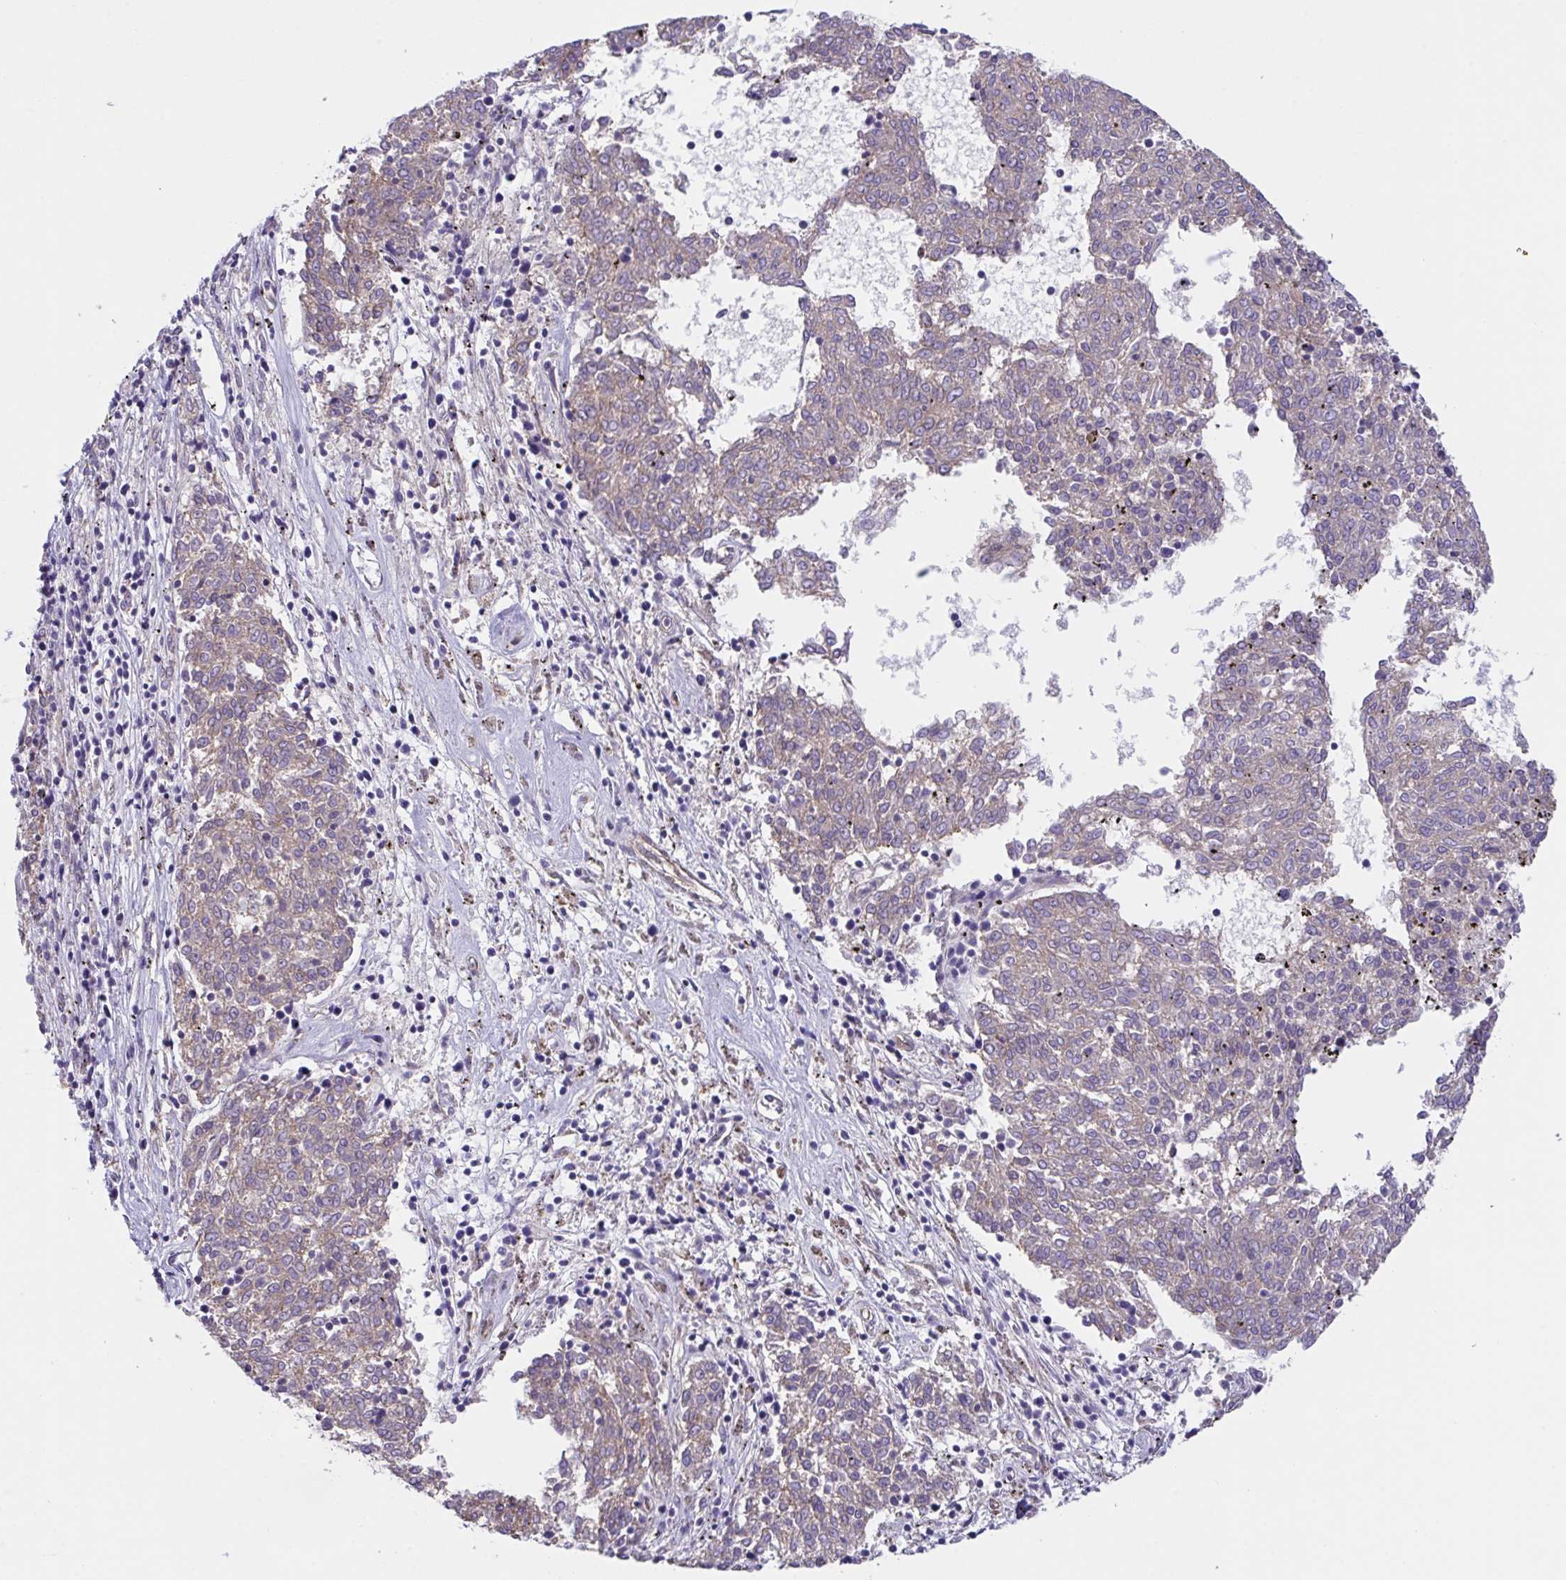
{"staining": {"intensity": "weak", "quantity": "<25%", "location": "cytoplasmic/membranous"}, "tissue": "melanoma", "cell_type": "Tumor cells", "image_type": "cancer", "snomed": [{"axis": "morphology", "description": "Malignant melanoma, NOS"}, {"axis": "topography", "description": "Skin"}], "caption": "IHC photomicrograph of neoplastic tissue: malignant melanoma stained with DAB (3,3'-diaminobenzidine) shows no significant protein positivity in tumor cells. (DAB immunohistochemistry with hematoxylin counter stain).", "gene": "RHOXF1", "patient": {"sex": "female", "age": 72}}